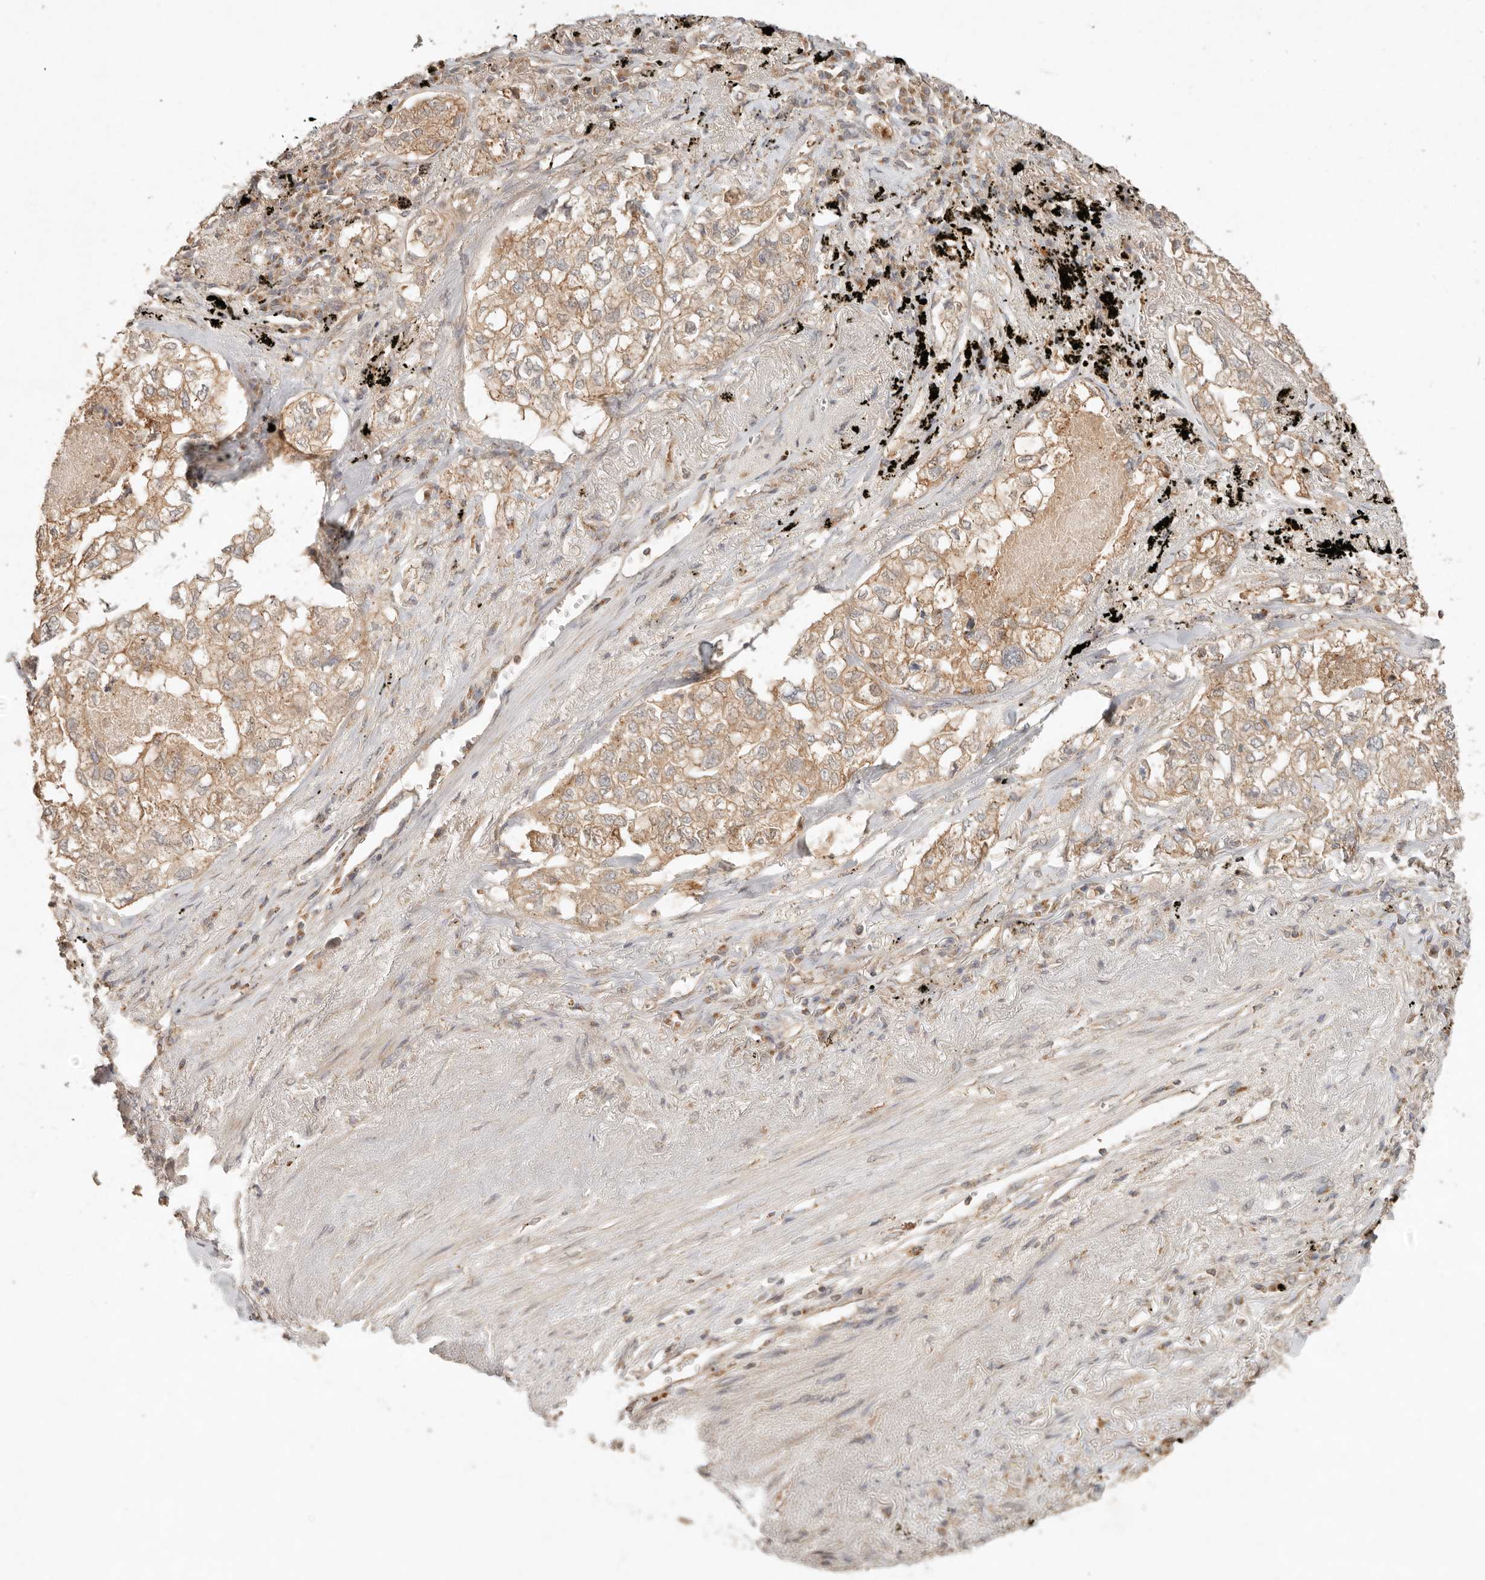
{"staining": {"intensity": "moderate", "quantity": ">75%", "location": "cytoplasmic/membranous"}, "tissue": "lung cancer", "cell_type": "Tumor cells", "image_type": "cancer", "snomed": [{"axis": "morphology", "description": "Adenocarcinoma, NOS"}, {"axis": "topography", "description": "Lung"}], "caption": "Human lung adenocarcinoma stained with a brown dye displays moderate cytoplasmic/membranous positive staining in approximately >75% of tumor cells.", "gene": "HECTD3", "patient": {"sex": "male", "age": 65}}